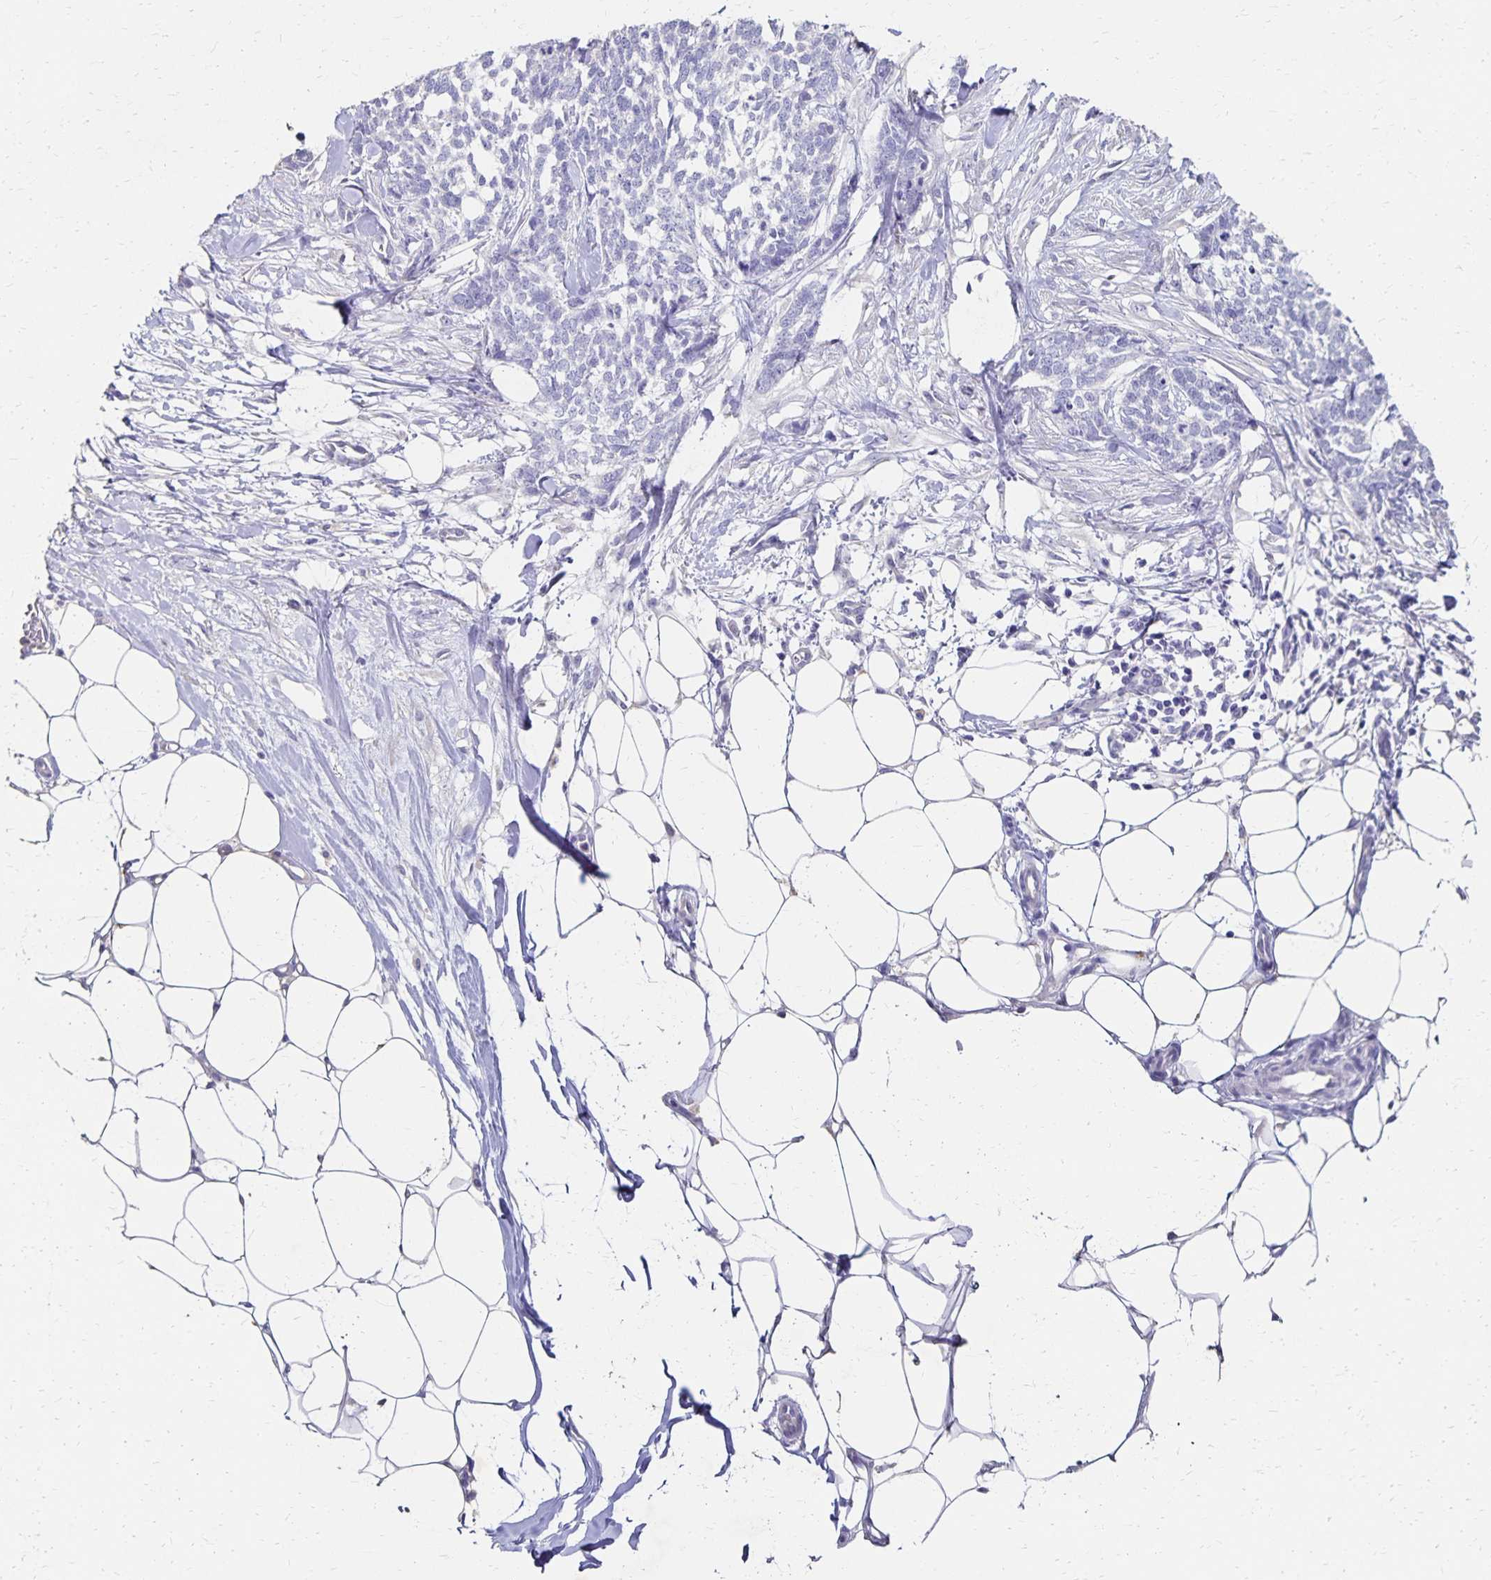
{"staining": {"intensity": "negative", "quantity": "none", "location": "none"}, "tissue": "skin cancer", "cell_type": "Tumor cells", "image_type": "cancer", "snomed": [{"axis": "morphology", "description": "Basal cell carcinoma"}, {"axis": "topography", "description": "Skin"}], "caption": "Immunohistochemical staining of basal cell carcinoma (skin) displays no significant positivity in tumor cells.", "gene": "DYNLT4", "patient": {"sex": "female", "age": 59}}